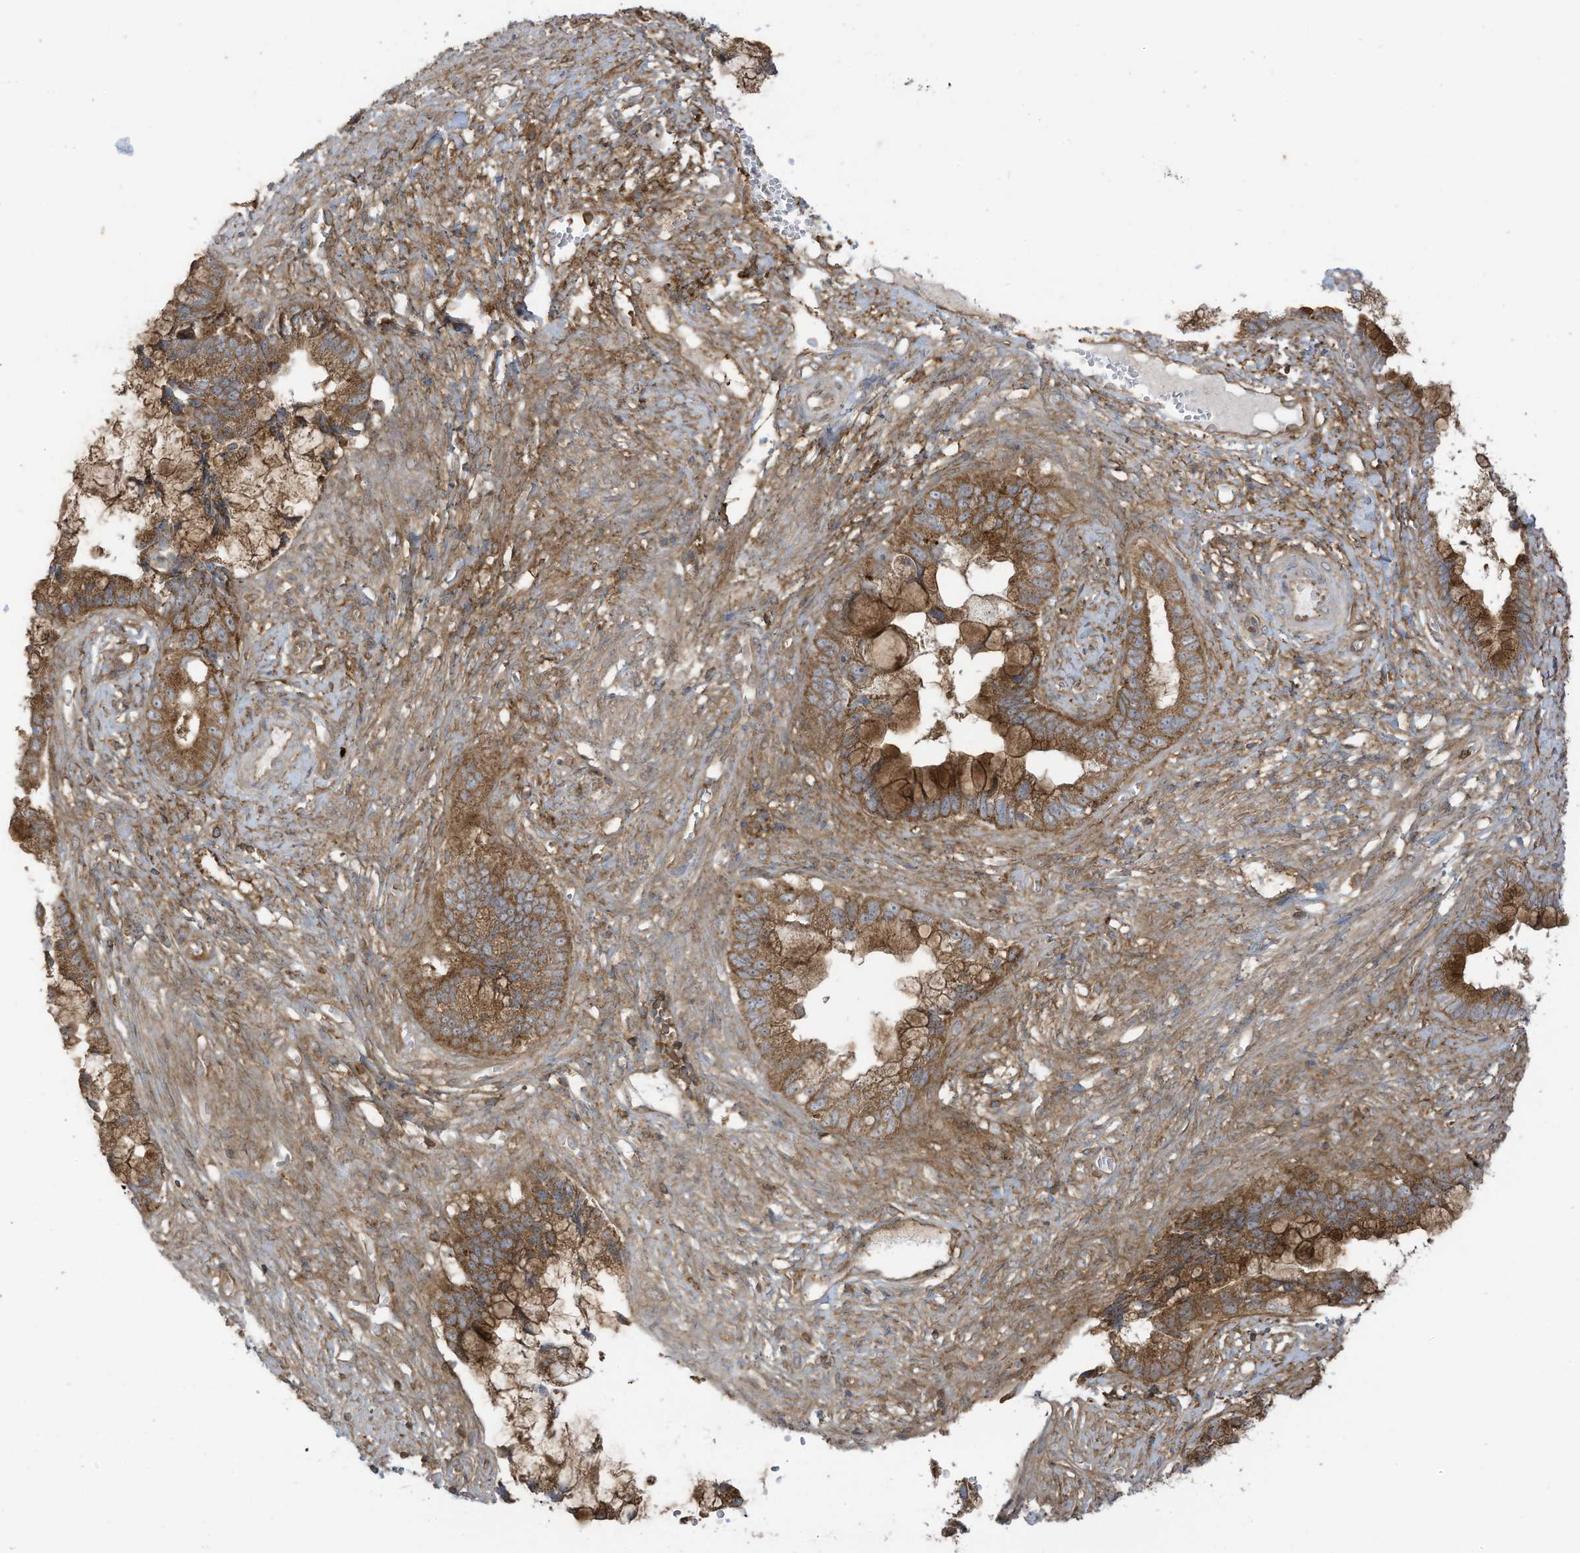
{"staining": {"intensity": "strong", "quantity": ">75%", "location": "cytoplasmic/membranous"}, "tissue": "cervical cancer", "cell_type": "Tumor cells", "image_type": "cancer", "snomed": [{"axis": "morphology", "description": "Adenocarcinoma, NOS"}, {"axis": "topography", "description": "Cervix"}], "caption": "High-power microscopy captured an immunohistochemistry histopathology image of cervical cancer (adenocarcinoma), revealing strong cytoplasmic/membranous positivity in about >75% of tumor cells.", "gene": "REPS1", "patient": {"sex": "female", "age": 44}}